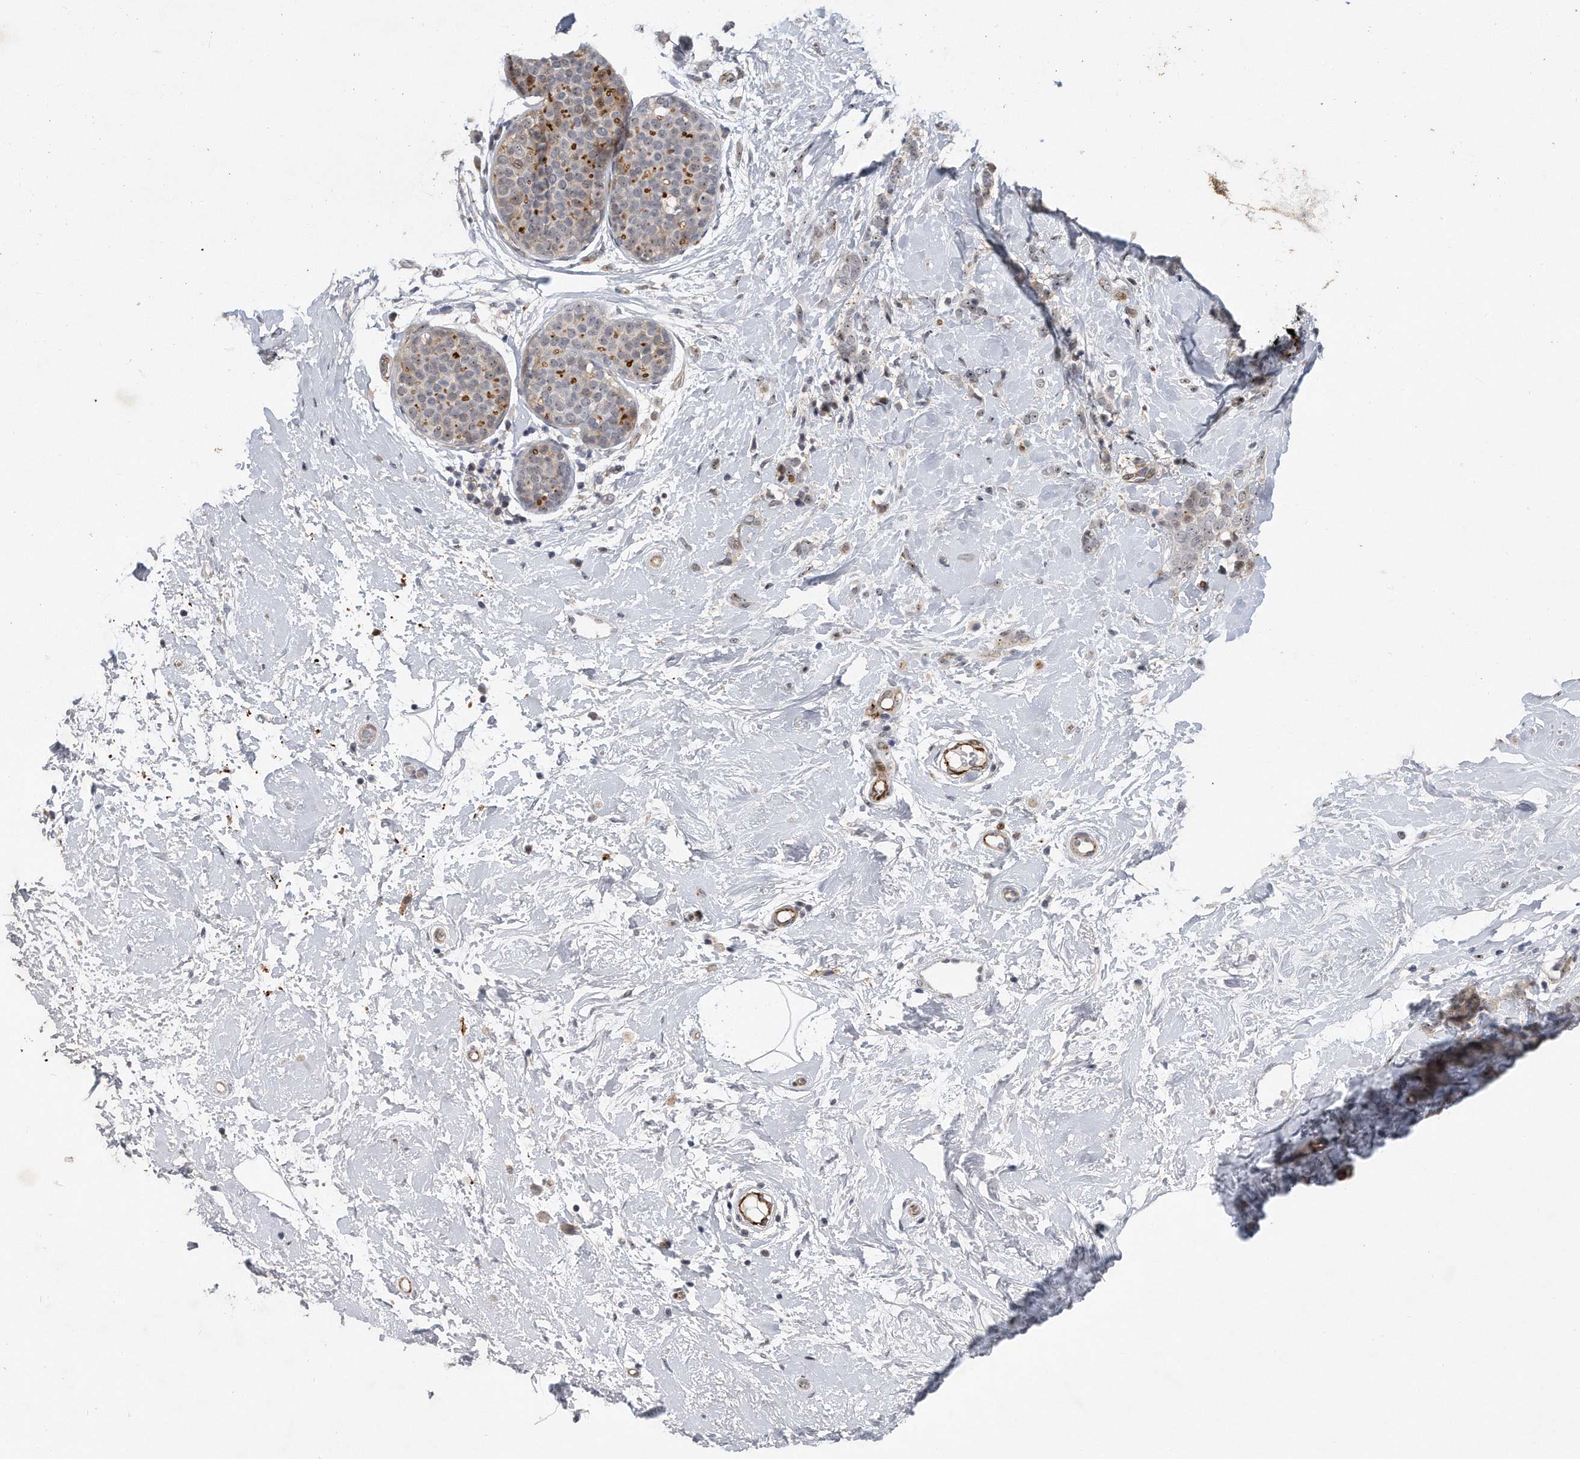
{"staining": {"intensity": "weak", "quantity": "<25%", "location": "nuclear"}, "tissue": "breast cancer", "cell_type": "Tumor cells", "image_type": "cancer", "snomed": [{"axis": "morphology", "description": "Lobular carcinoma, in situ"}, {"axis": "morphology", "description": "Lobular carcinoma"}, {"axis": "topography", "description": "Breast"}], "caption": "A high-resolution photomicrograph shows immunohistochemistry staining of breast lobular carcinoma, which reveals no significant positivity in tumor cells.", "gene": "PGBD2", "patient": {"sex": "female", "age": 41}}